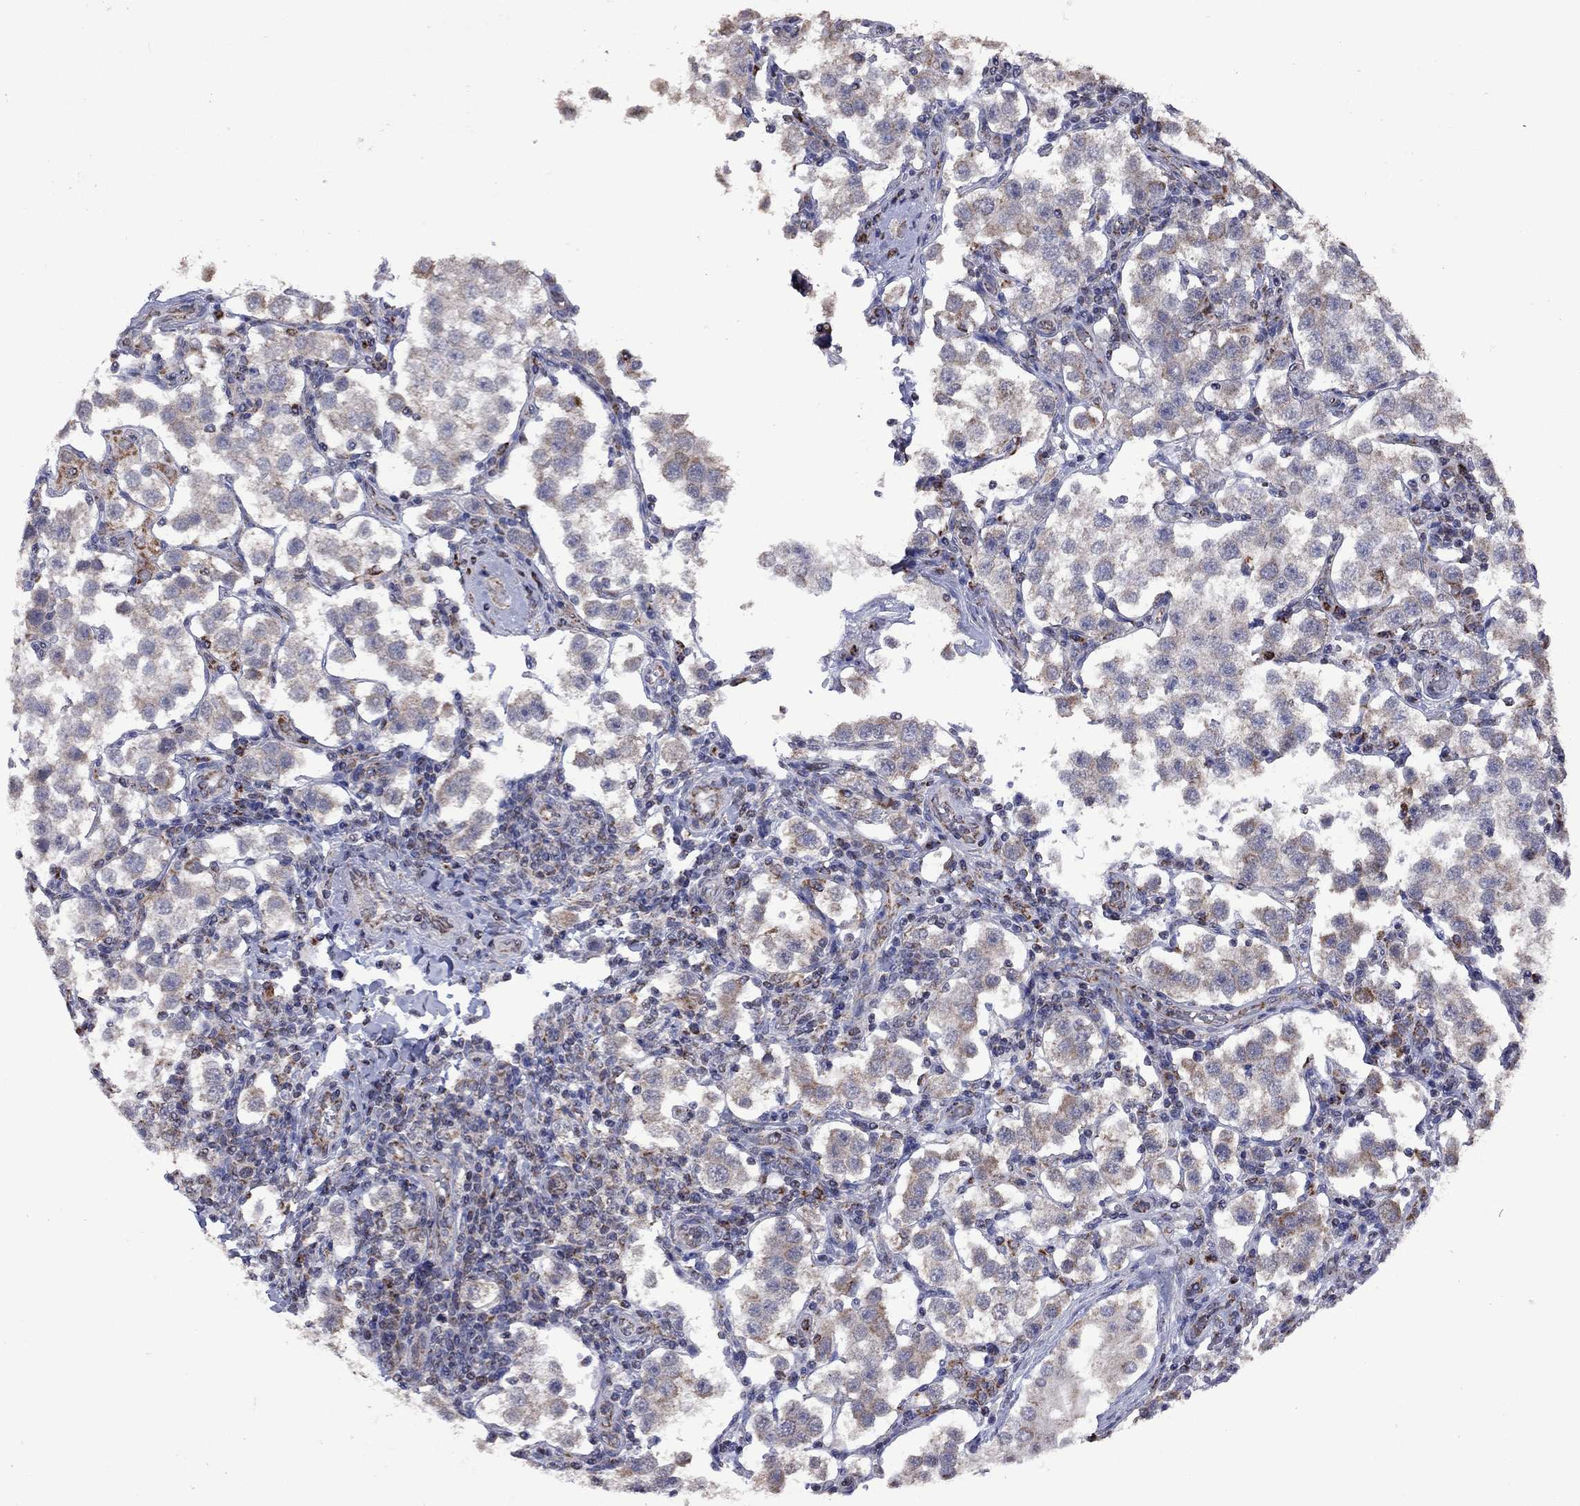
{"staining": {"intensity": "moderate", "quantity": "25%-75%", "location": "cytoplasmic/membranous"}, "tissue": "testis cancer", "cell_type": "Tumor cells", "image_type": "cancer", "snomed": [{"axis": "morphology", "description": "Seminoma, NOS"}, {"axis": "topography", "description": "Testis"}], "caption": "Testis seminoma stained for a protein reveals moderate cytoplasmic/membranous positivity in tumor cells. (IHC, brightfield microscopy, high magnification).", "gene": "NDUFB1", "patient": {"sex": "male", "age": 37}}